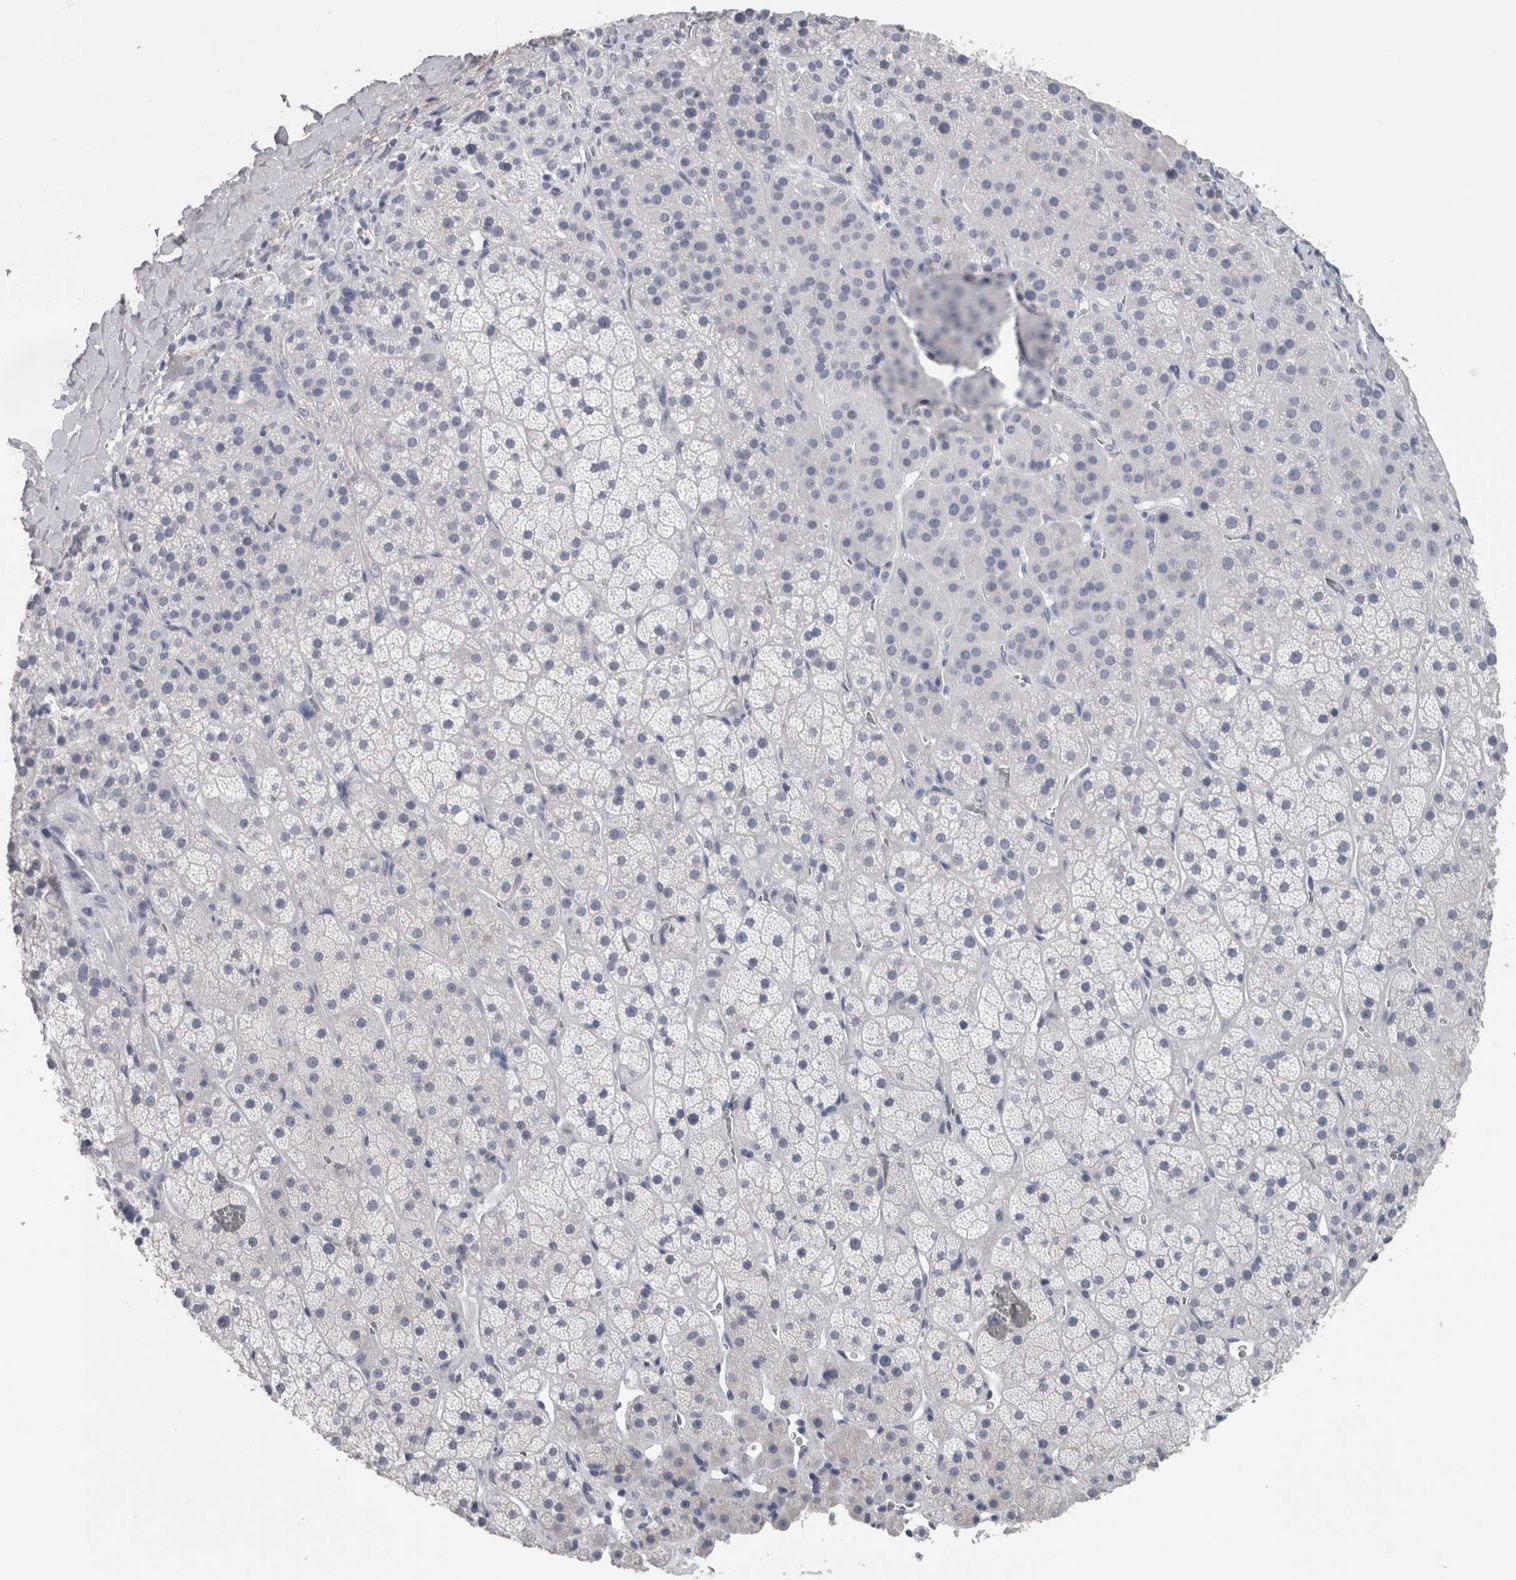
{"staining": {"intensity": "negative", "quantity": "none", "location": "none"}, "tissue": "adrenal gland", "cell_type": "Glandular cells", "image_type": "normal", "snomed": [{"axis": "morphology", "description": "Normal tissue, NOS"}, {"axis": "topography", "description": "Adrenal gland"}], "caption": "A high-resolution histopathology image shows immunohistochemistry (IHC) staining of normal adrenal gland, which demonstrates no significant positivity in glandular cells. Nuclei are stained in blue.", "gene": "CA8", "patient": {"sex": "male", "age": 57}}